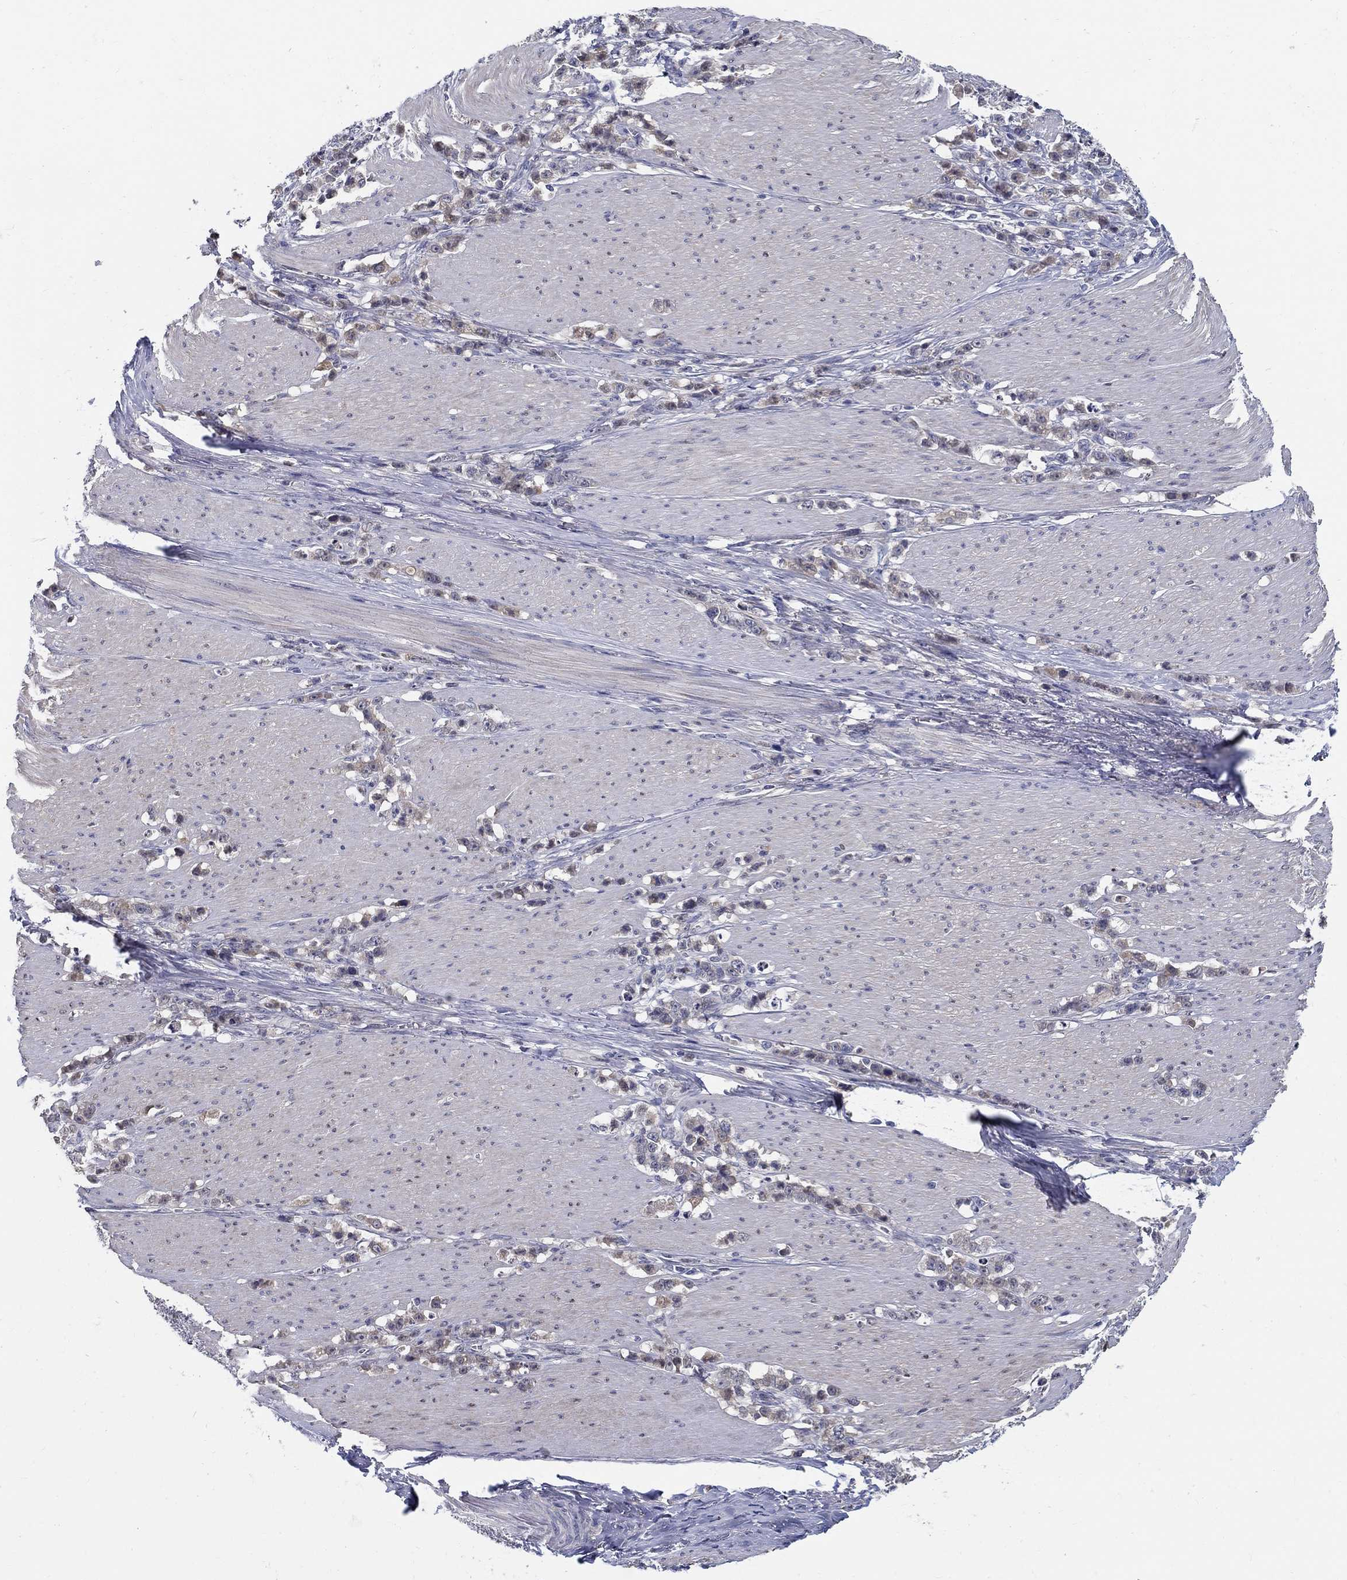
{"staining": {"intensity": "weak", "quantity": "25%-75%", "location": "cytoplasmic/membranous"}, "tissue": "stomach cancer", "cell_type": "Tumor cells", "image_type": "cancer", "snomed": [{"axis": "morphology", "description": "Adenocarcinoma, NOS"}, {"axis": "topography", "description": "Stomach, lower"}], "caption": "Immunohistochemical staining of stomach adenocarcinoma shows low levels of weak cytoplasmic/membranous staining in about 25%-75% of tumor cells. (DAB (3,3'-diaminobenzidine) = brown stain, brightfield microscopy at high magnification).", "gene": "C16orf46", "patient": {"sex": "male", "age": 88}}